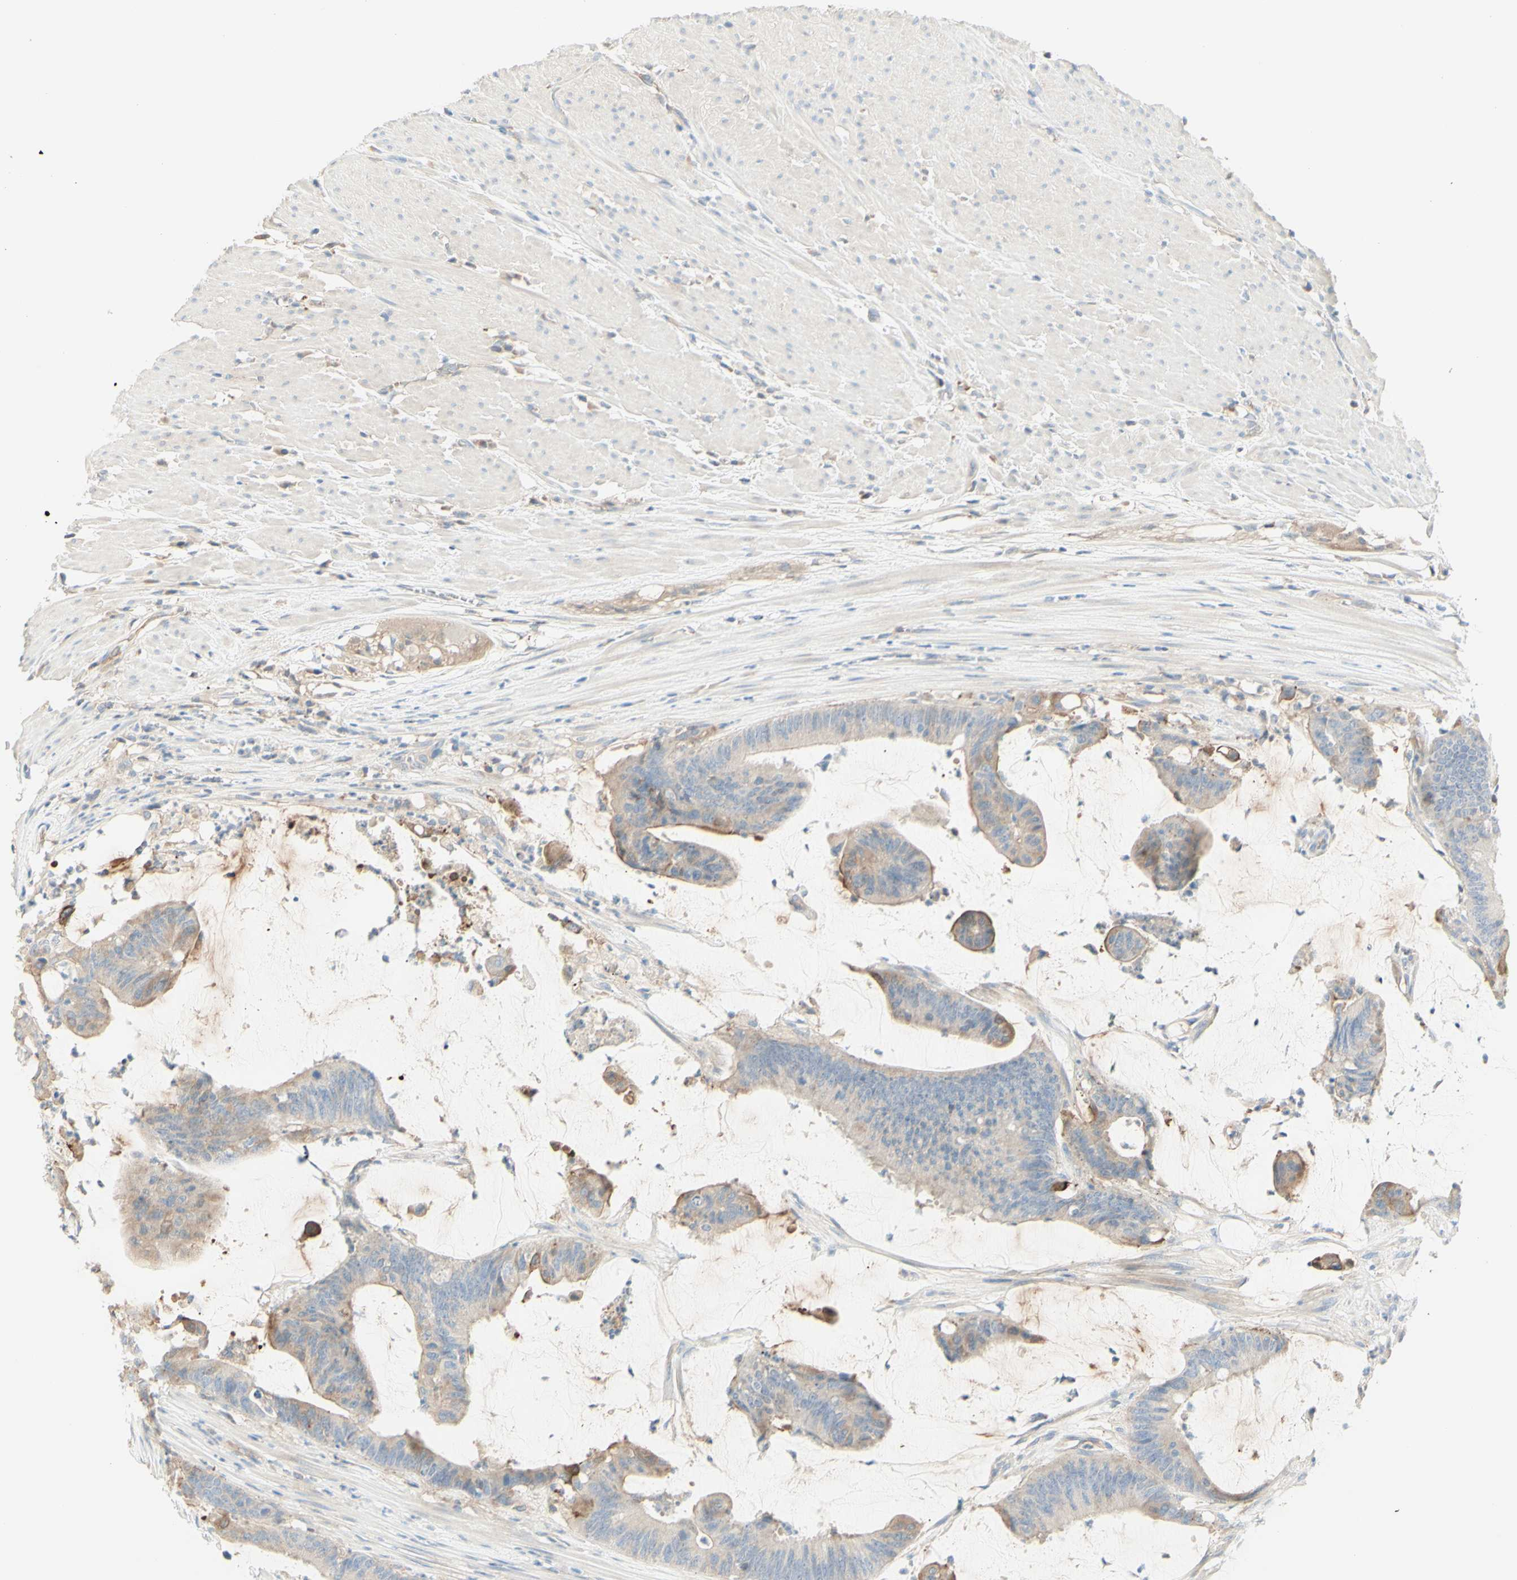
{"staining": {"intensity": "weak", "quantity": "25%-75%", "location": "cytoplasmic/membranous"}, "tissue": "colorectal cancer", "cell_type": "Tumor cells", "image_type": "cancer", "snomed": [{"axis": "morphology", "description": "Adenocarcinoma, NOS"}, {"axis": "topography", "description": "Rectum"}], "caption": "Immunohistochemistry (DAB (3,3'-diaminobenzidine)) staining of human colorectal cancer exhibits weak cytoplasmic/membranous protein expression in about 25%-75% of tumor cells. (brown staining indicates protein expression, while blue staining denotes nuclei).", "gene": "MTM1", "patient": {"sex": "female", "age": 66}}